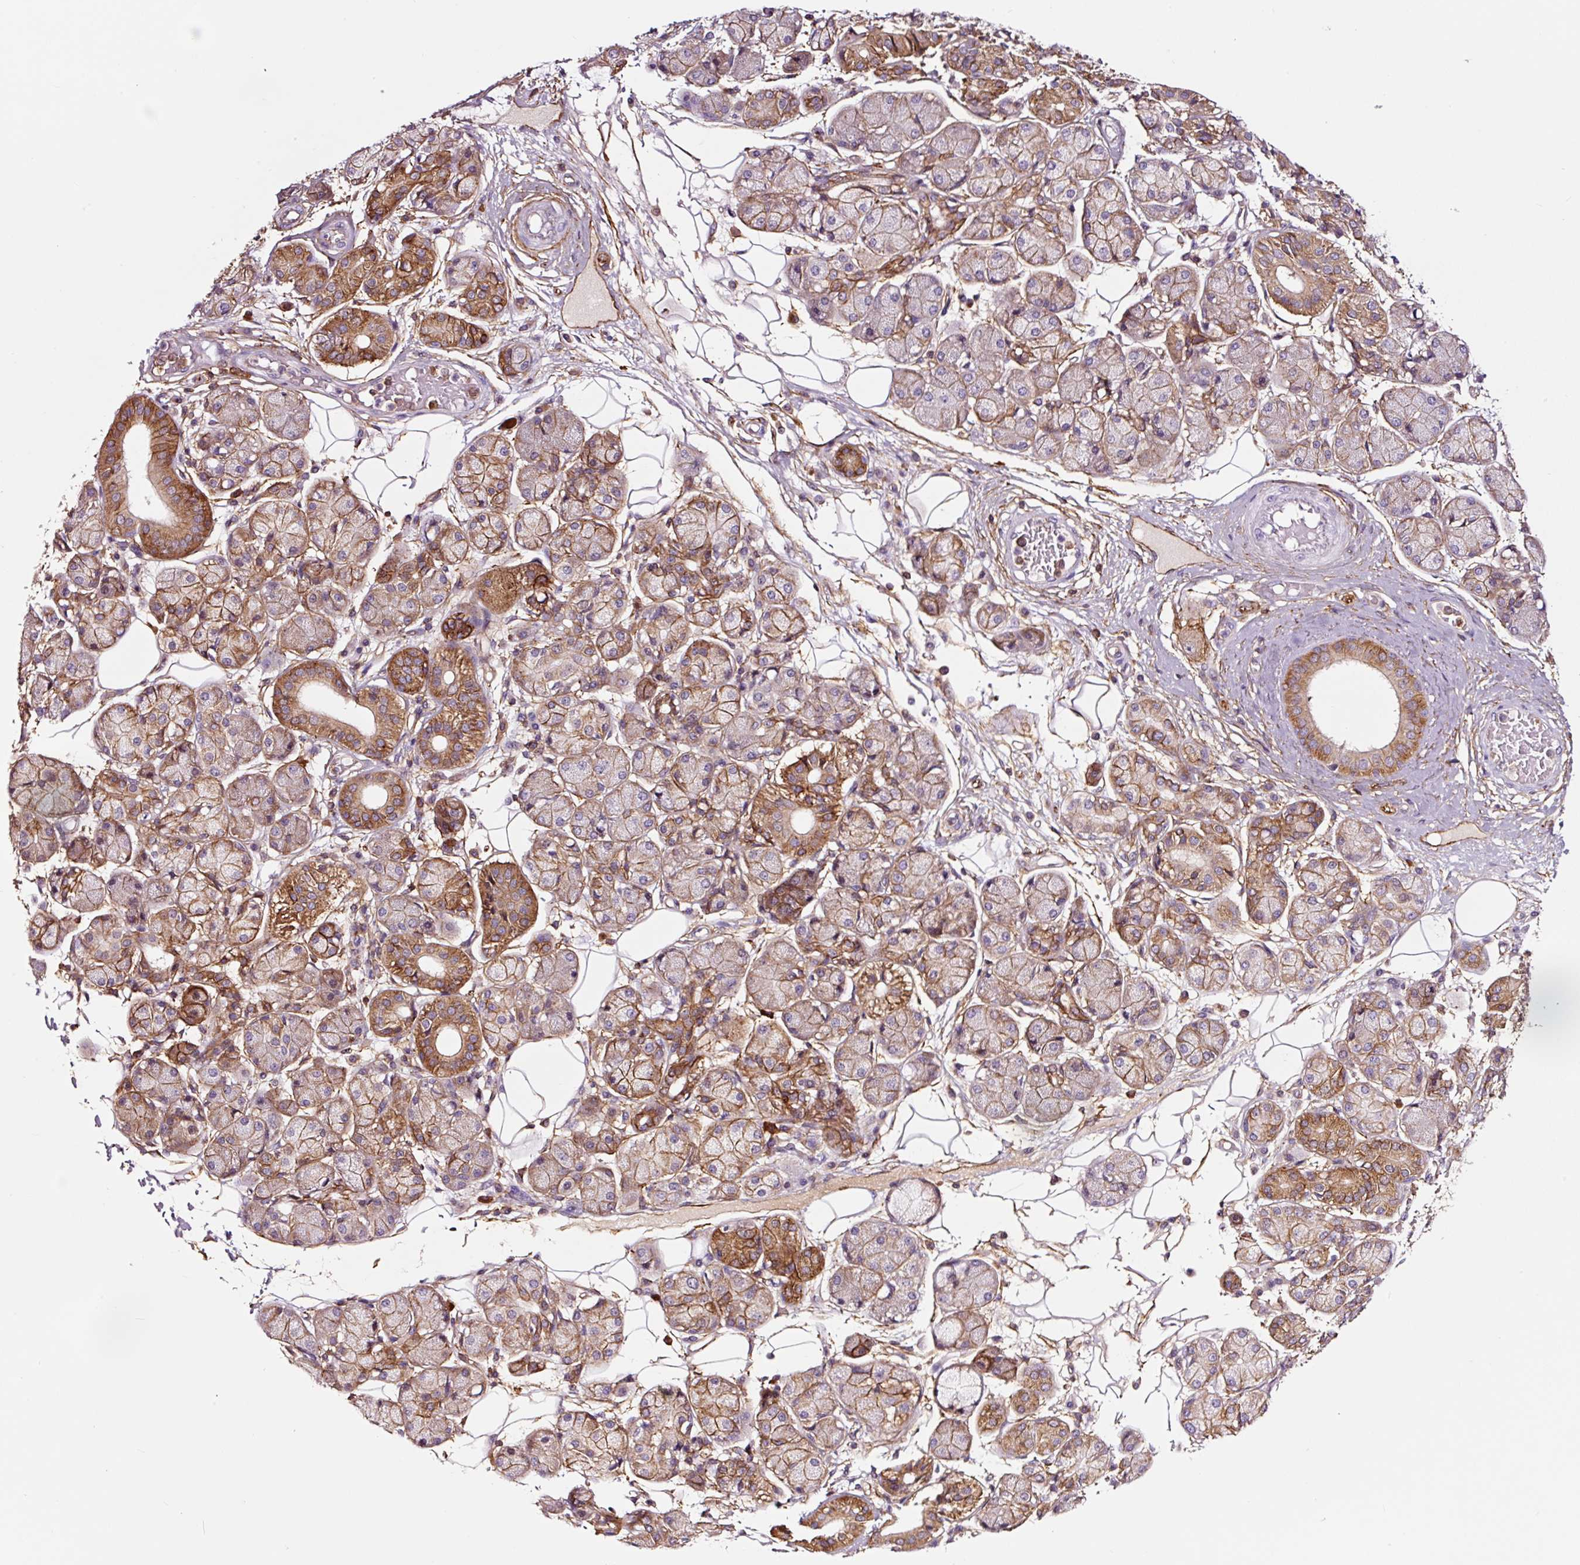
{"staining": {"intensity": "strong", "quantity": "25%-75%", "location": "cytoplasmic/membranous"}, "tissue": "salivary gland", "cell_type": "Glandular cells", "image_type": "normal", "snomed": [{"axis": "morphology", "description": "Squamous cell carcinoma, NOS"}, {"axis": "topography", "description": "Skin"}, {"axis": "topography", "description": "Head-Neck"}], "caption": "The histopathology image reveals a brown stain indicating the presence of a protein in the cytoplasmic/membranous of glandular cells in salivary gland. (IHC, brightfield microscopy, high magnification).", "gene": "ADD3", "patient": {"sex": "male", "age": 80}}